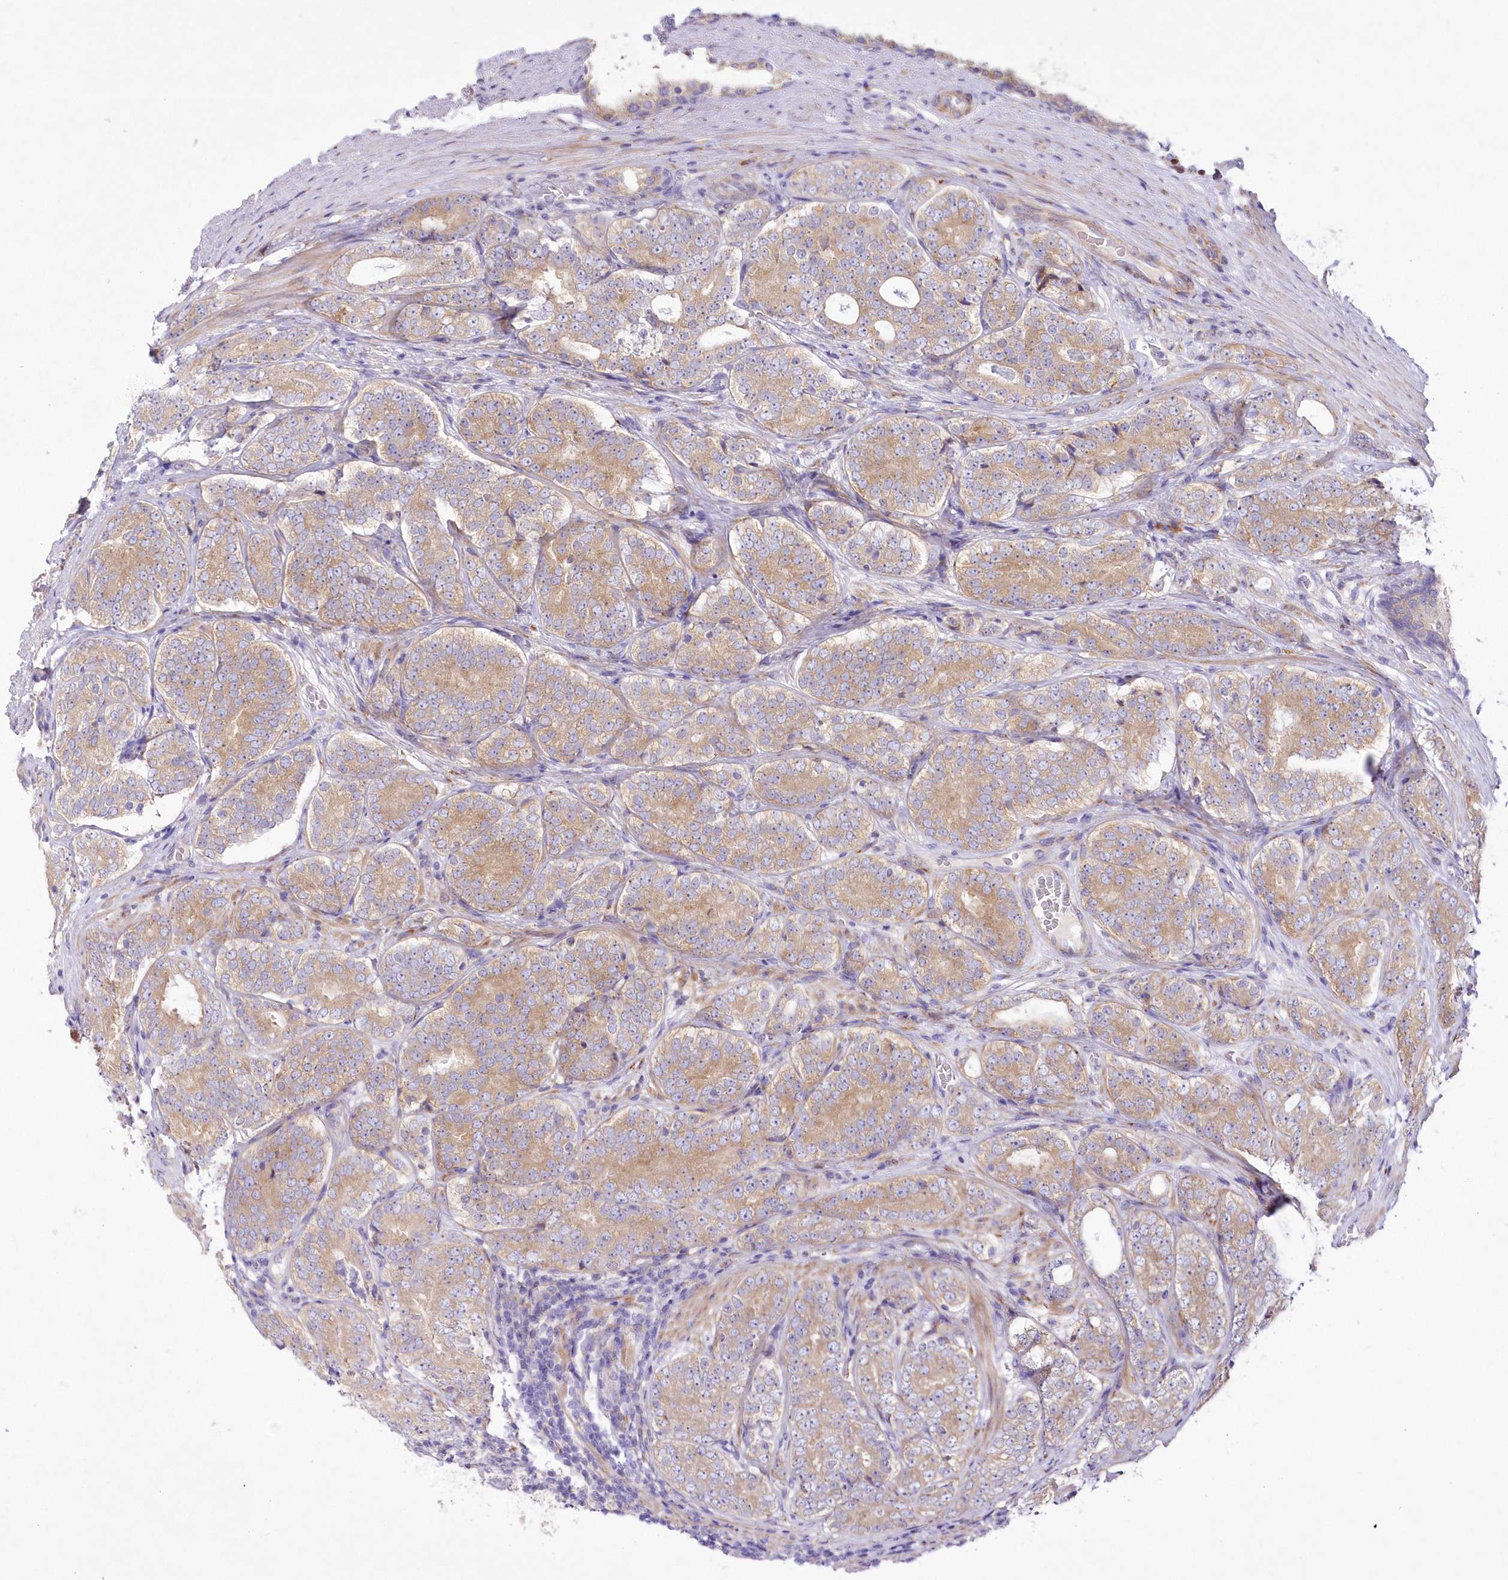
{"staining": {"intensity": "moderate", "quantity": ">75%", "location": "cytoplasmic/membranous"}, "tissue": "prostate cancer", "cell_type": "Tumor cells", "image_type": "cancer", "snomed": [{"axis": "morphology", "description": "Adenocarcinoma, High grade"}, {"axis": "topography", "description": "Prostate"}], "caption": "Tumor cells display medium levels of moderate cytoplasmic/membranous positivity in approximately >75% of cells in human prostate high-grade adenocarcinoma.", "gene": "ARFGEF3", "patient": {"sex": "male", "age": 56}}